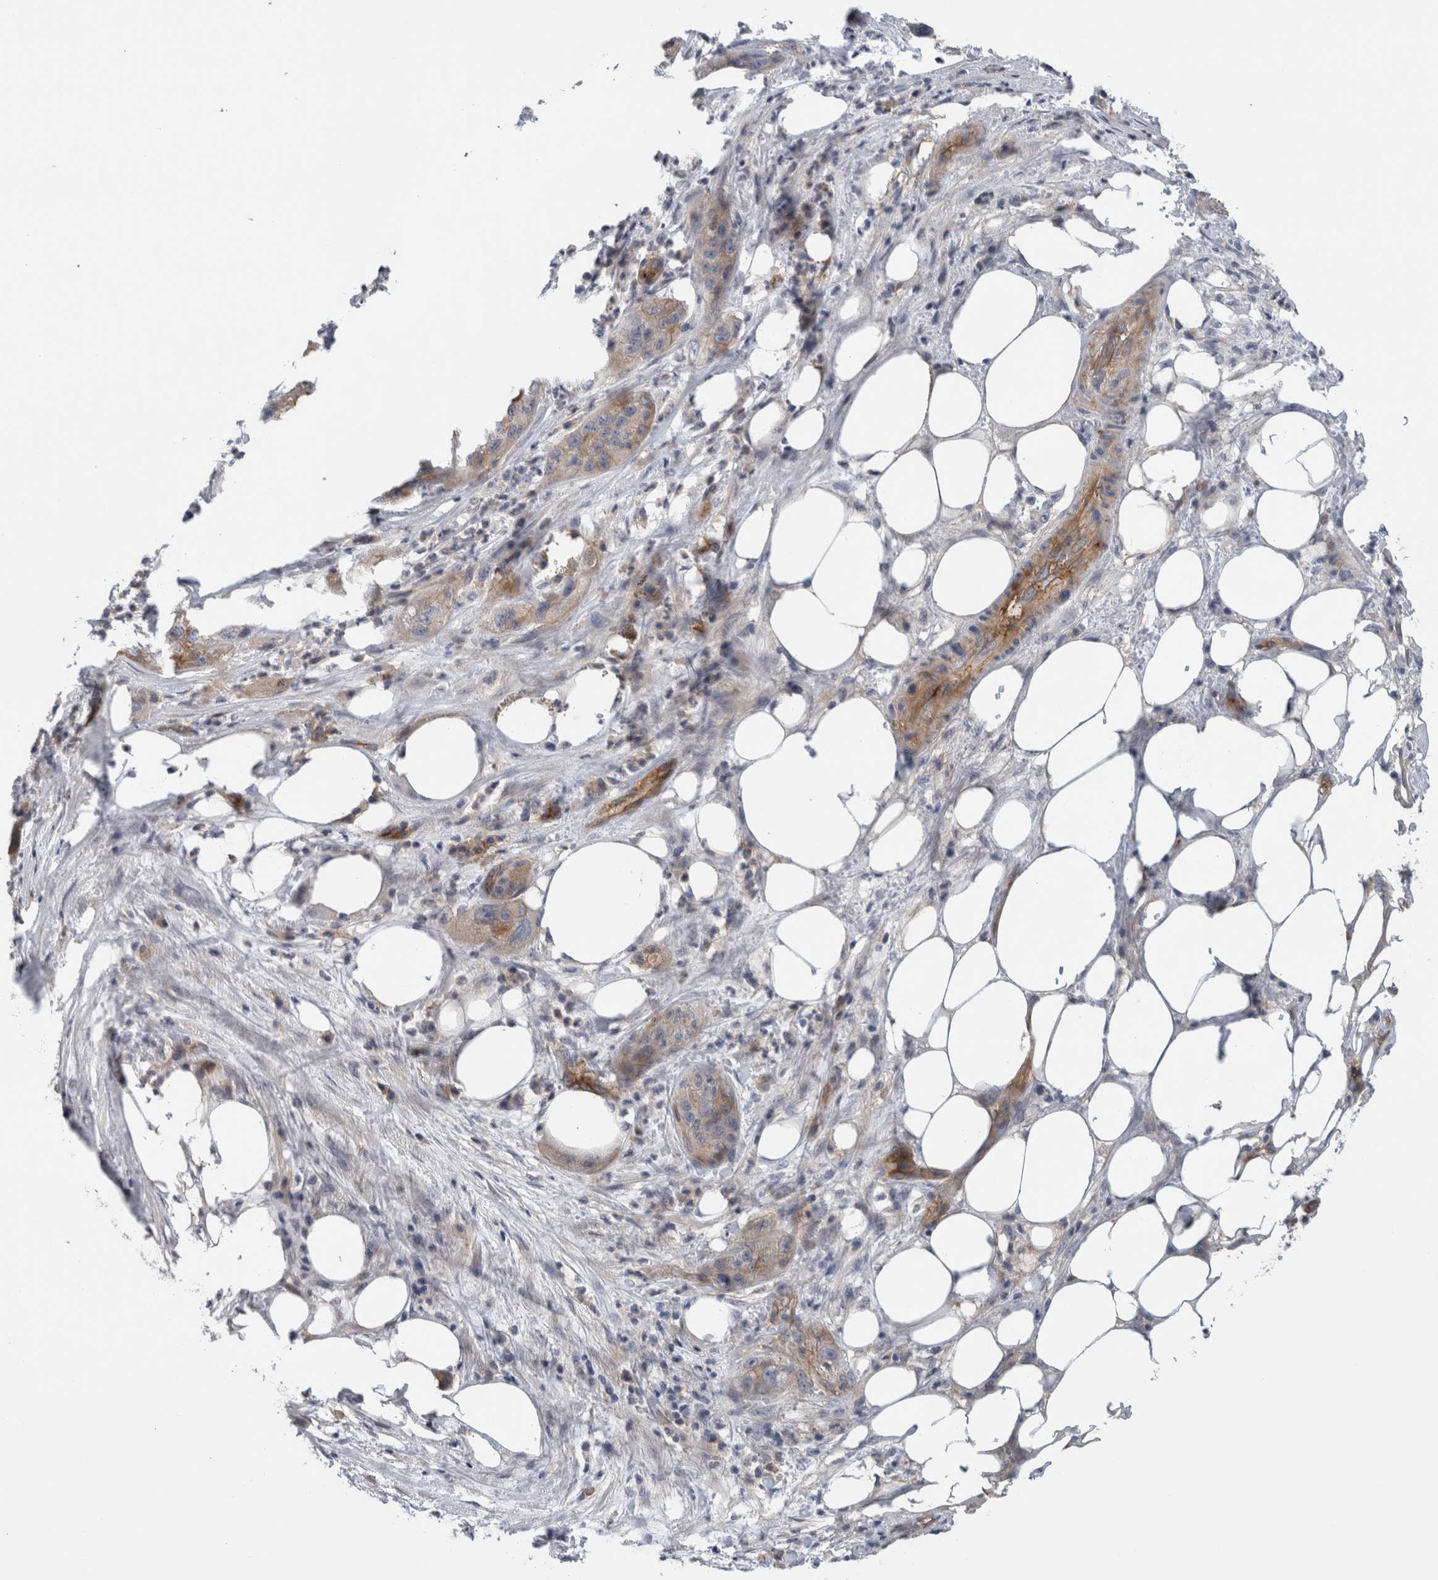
{"staining": {"intensity": "moderate", "quantity": "25%-75%", "location": "cytoplasmic/membranous"}, "tissue": "pancreatic cancer", "cell_type": "Tumor cells", "image_type": "cancer", "snomed": [{"axis": "morphology", "description": "Adenocarcinoma, NOS"}, {"axis": "topography", "description": "Pancreas"}], "caption": "Tumor cells demonstrate medium levels of moderate cytoplasmic/membranous expression in about 25%-75% of cells in pancreatic cancer. (DAB (3,3'-diaminobenzidine) IHC, brown staining for protein, blue staining for nuclei).", "gene": "CD59", "patient": {"sex": "female", "age": 78}}